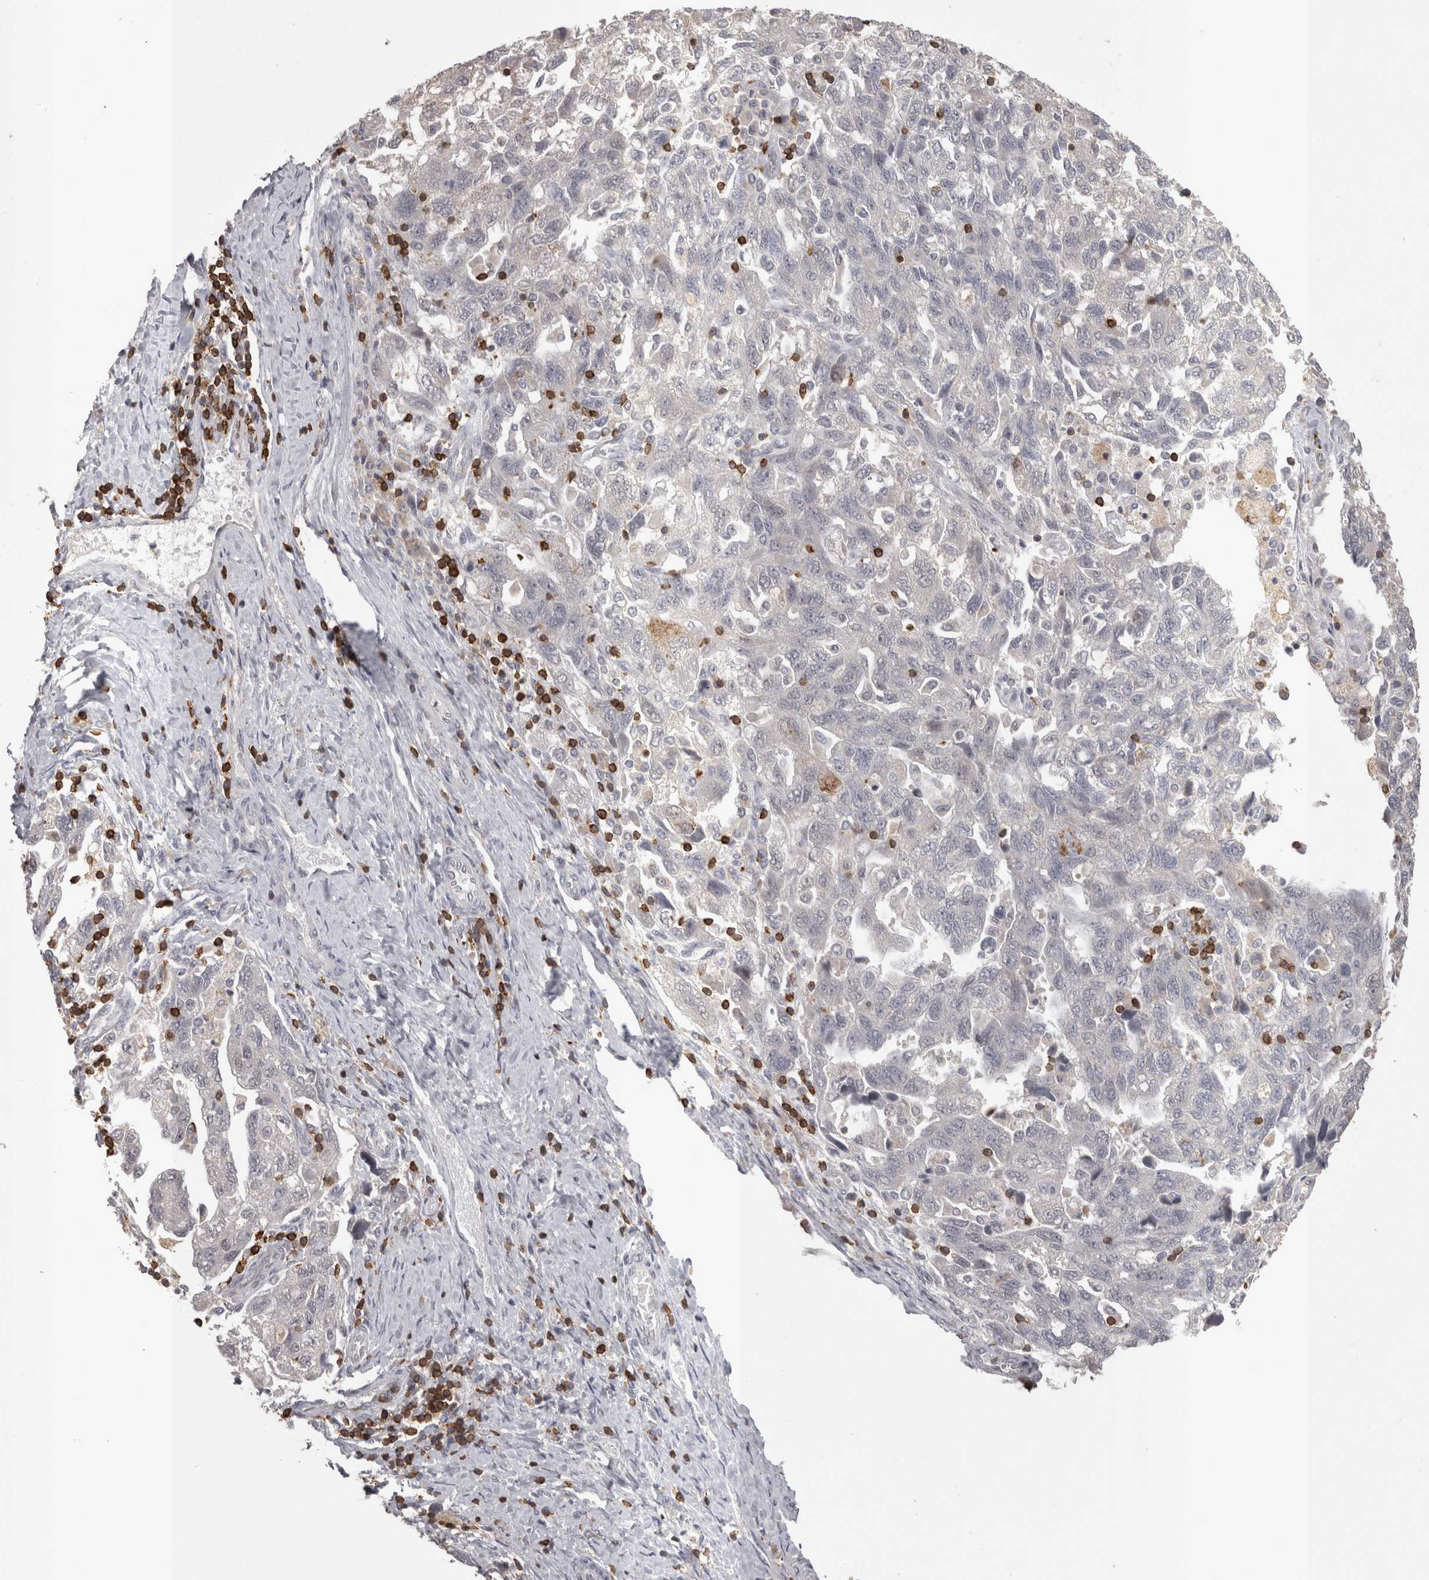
{"staining": {"intensity": "negative", "quantity": "none", "location": "none"}, "tissue": "ovarian cancer", "cell_type": "Tumor cells", "image_type": "cancer", "snomed": [{"axis": "morphology", "description": "Carcinoma, NOS"}, {"axis": "morphology", "description": "Cystadenocarcinoma, serous, NOS"}, {"axis": "topography", "description": "Ovary"}], "caption": "Tumor cells show no significant positivity in carcinoma (ovarian). (IHC, brightfield microscopy, high magnification).", "gene": "SKAP1", "patient": {"sex": "female", "age": 69}}